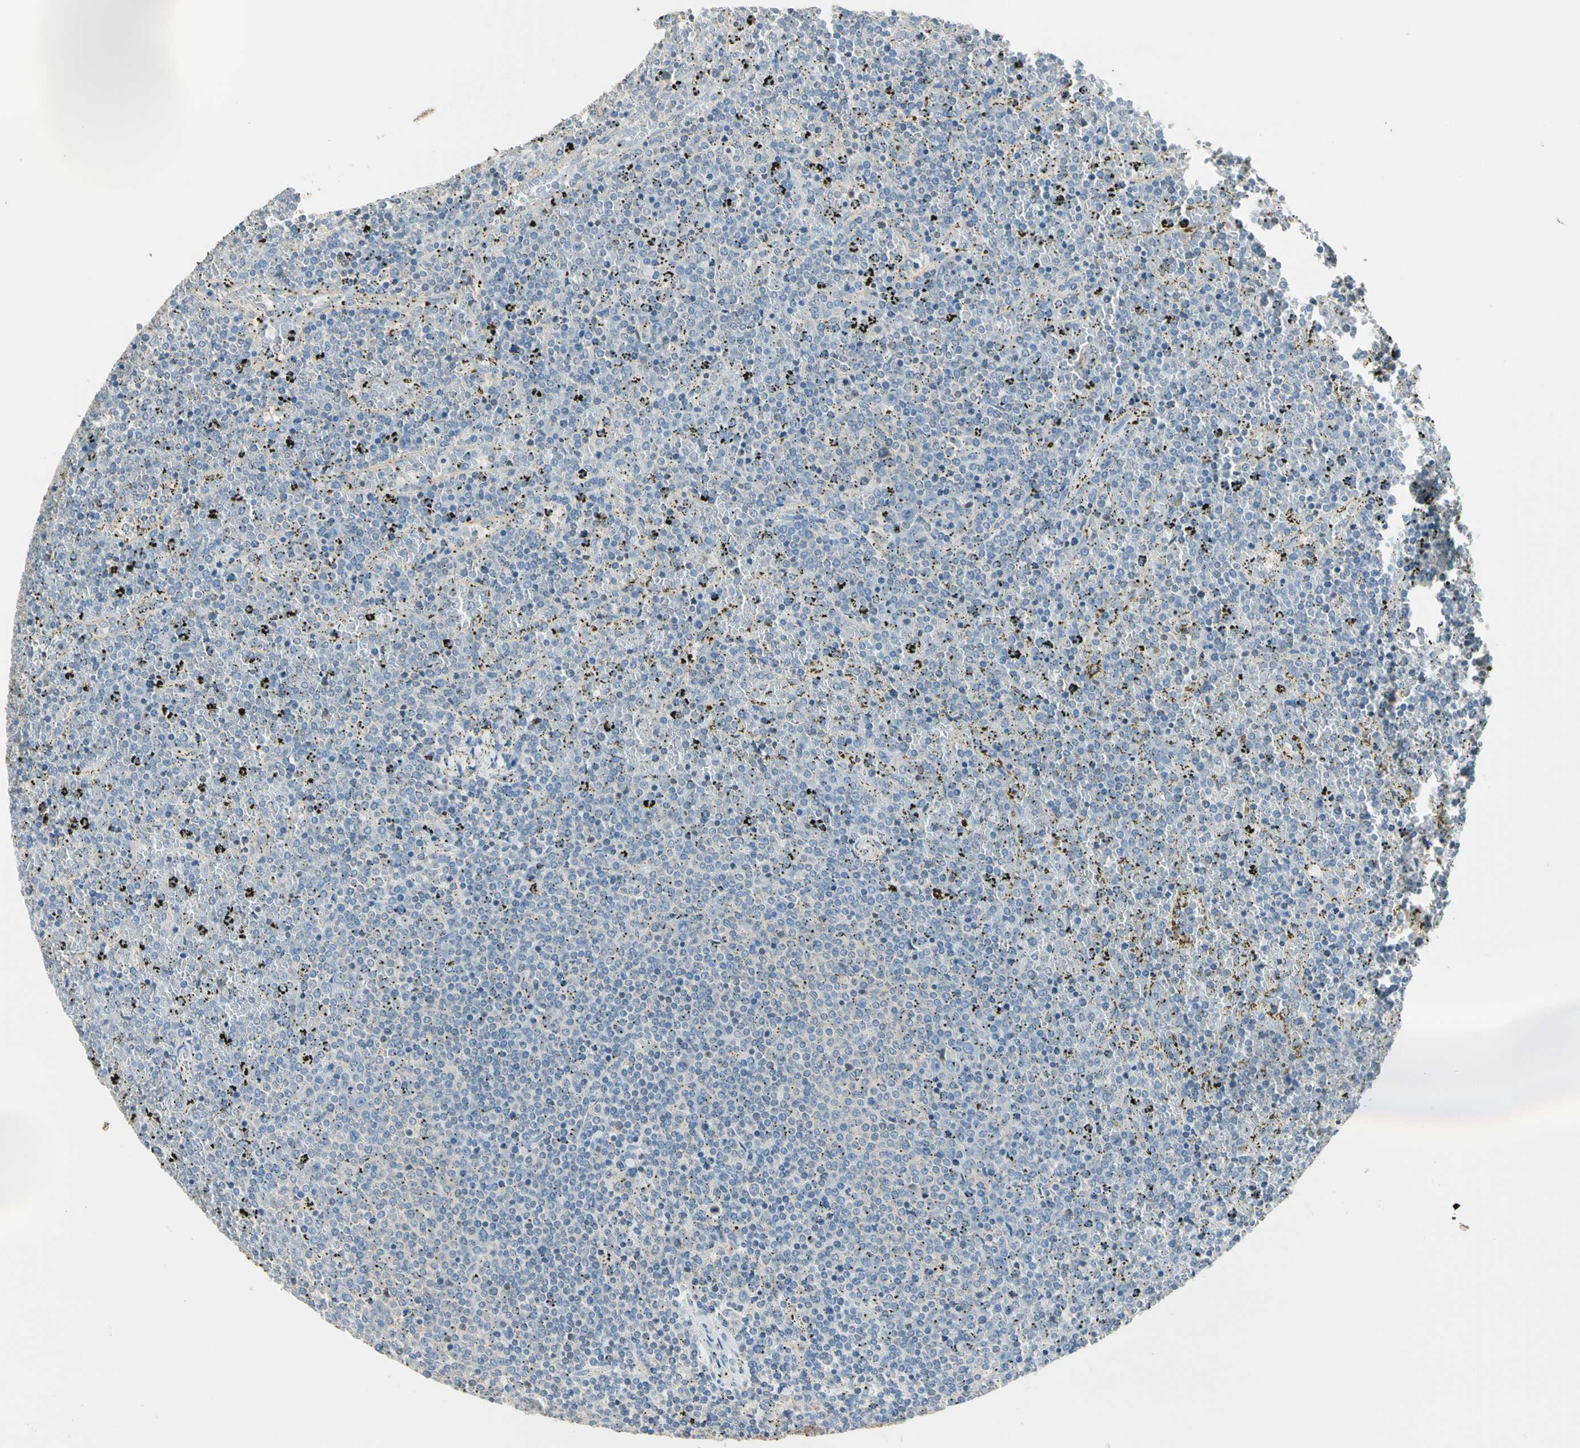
{"staining": {"intensity": "negative", "quantity": "none", "location": "none"}, "tissue": "lymphoma", "cell_type": "Tumor cells", "image_type": "cancer", "snomed": [{"axis": "morphology", "description": "Malignant lymphoma, non-Hodgkin's type, Low grade"}, {"axis": "topography", "description": "Spleen"}], "caption": "A histopathology image of lymphoma stained for a protein reveals no brown staining in tumor cells. Nuclei are stained in blue.", "gene": "GPR153", "patient": {"sex": "female", "age": 77}}